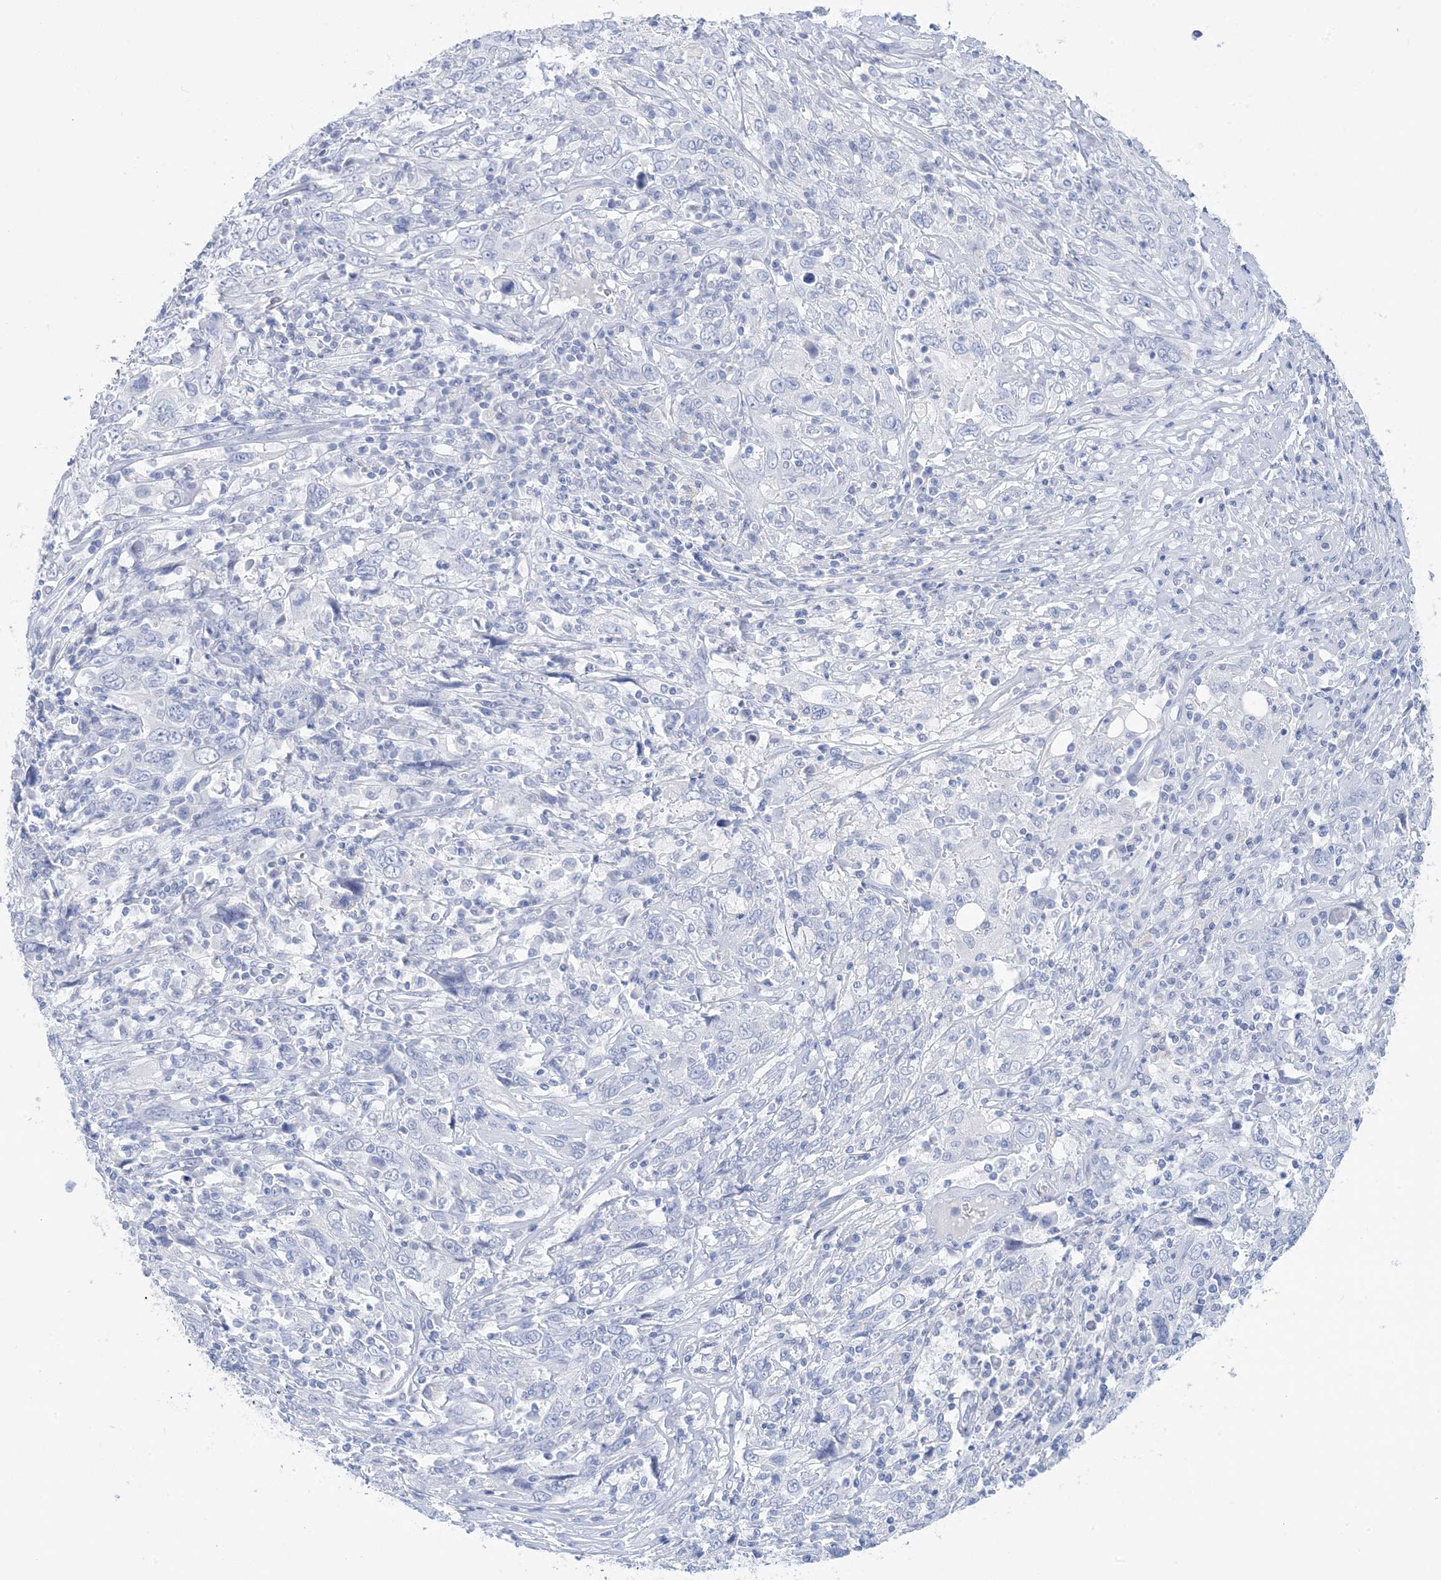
{"staining": {"intensity": "negative", "quantity": "none", "location": "none"}, "tissue": "cervical cancer", "cell_type": "Tumor cells", "image_type": "cancer", "snomed": [{"axis": "morphology", "description": "Squamous cell carcinoma, NOS"}, {"axis": "topography", "description": "Cervix"}], "caption": "This is a photomicrograph of immunohistochemistry (IHC) staining of cervical cancer (squamous cell carcinoma), which shows no expression in tumor cells. (Brightfield microscopy of DAB (3,3'-diaminobenzidine) IHC at high magnification).", "gene": "SH3YL1", "patient": {"sex": "female", "age": 46}}